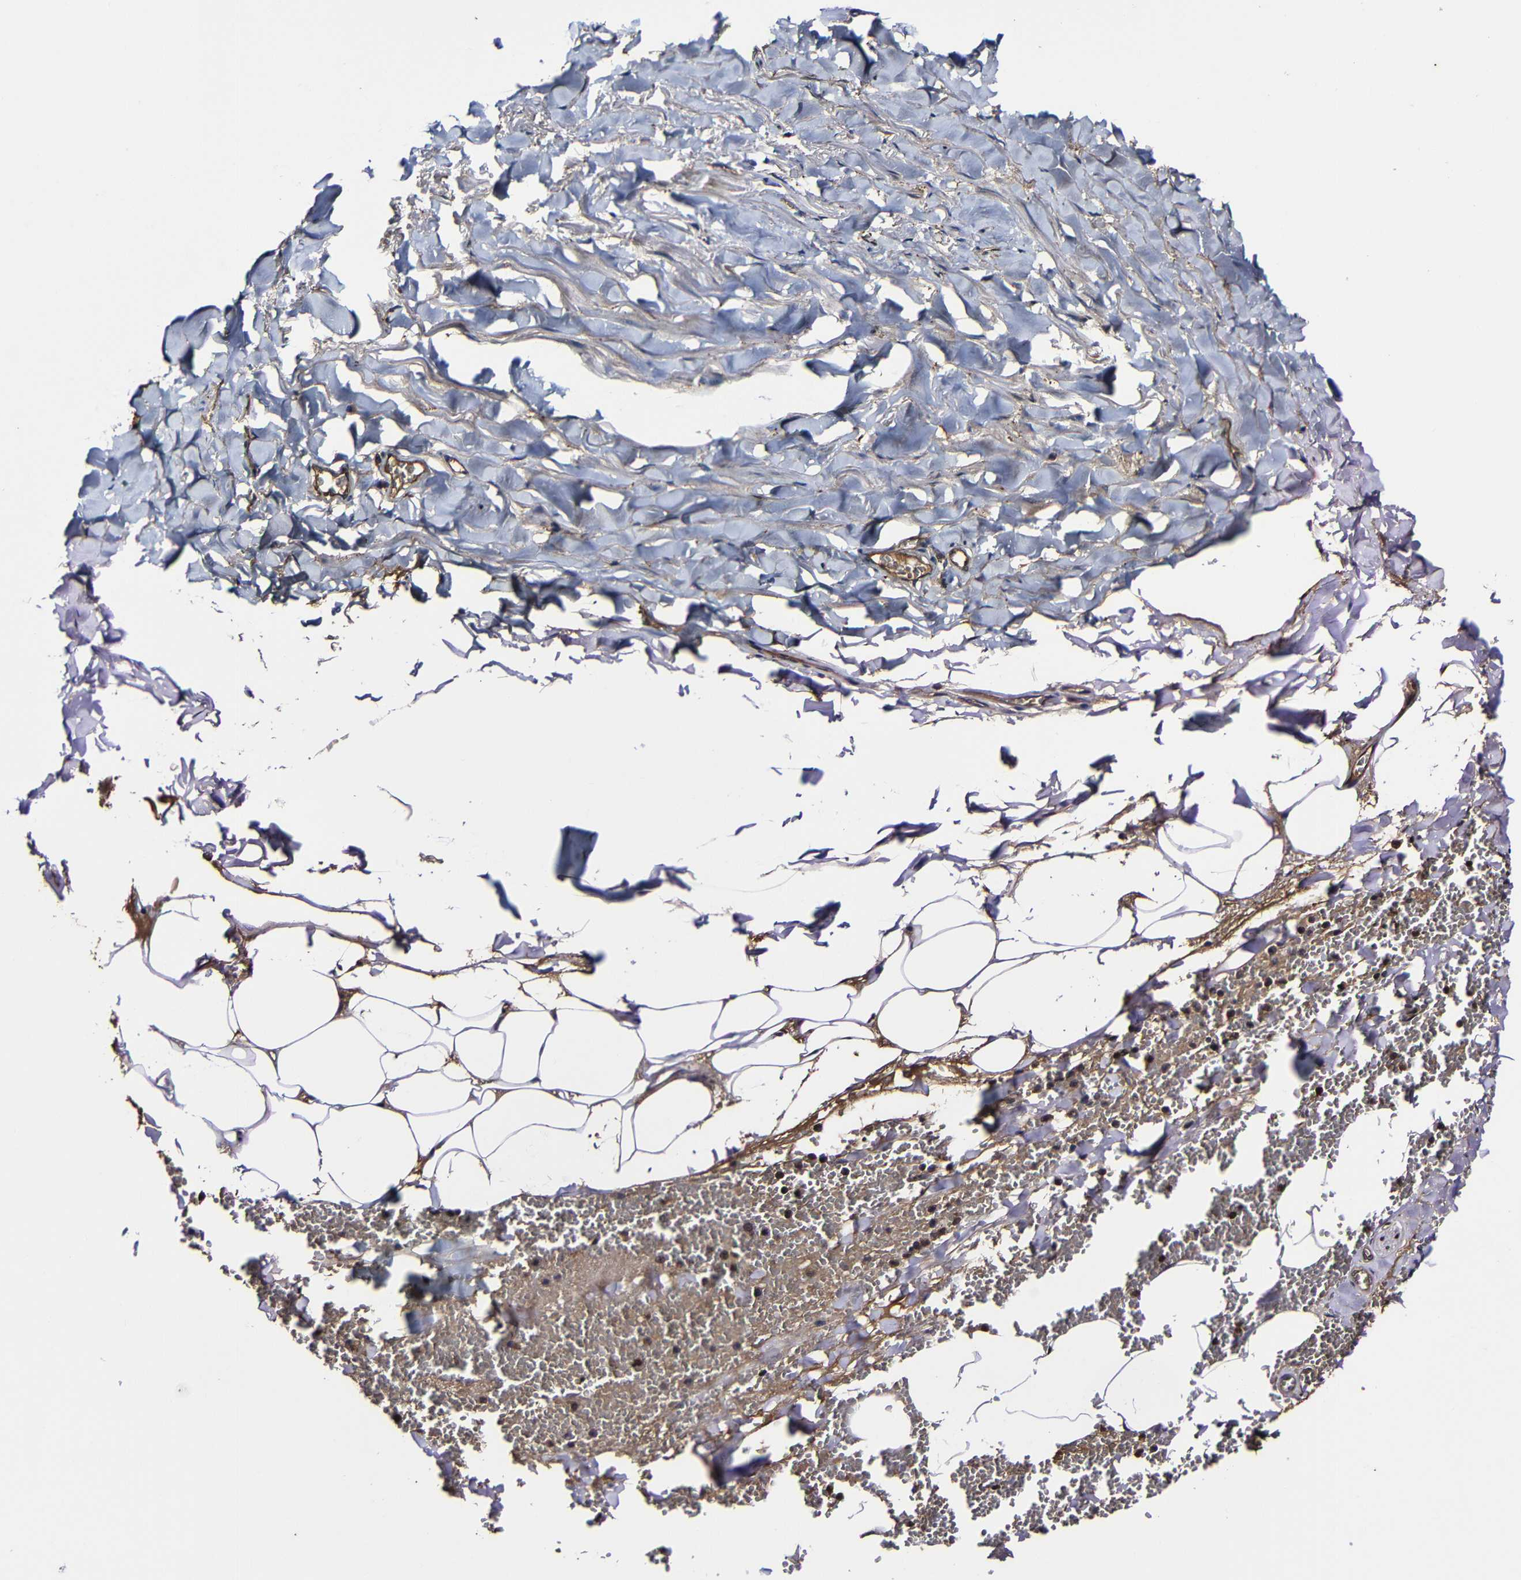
{"staining": {"intensity": "weak", "quantity": "25%-75%", "location": "cytoplasmic/membranous"}, "tissue": "adipose tissue", "cell_type": "Adipocytes", "image_type": "normal", "snomed": [{"axis": "morphology", "description": "Normal tissue, NOS"}, {"axis": "topography", "description": "Adipose tissue"}, {"axis": "topography", "description": "Peripheral nerve tissue"}], "caption": "Immunohistochemical staining of unremarkable human adipose tissue exhibits low levels of weak cytoplasmic/membranous expression in approximately 25%-75% of adipocytes.", "gene": "MSN", "patient": {"sex": "male", "age": 52}}